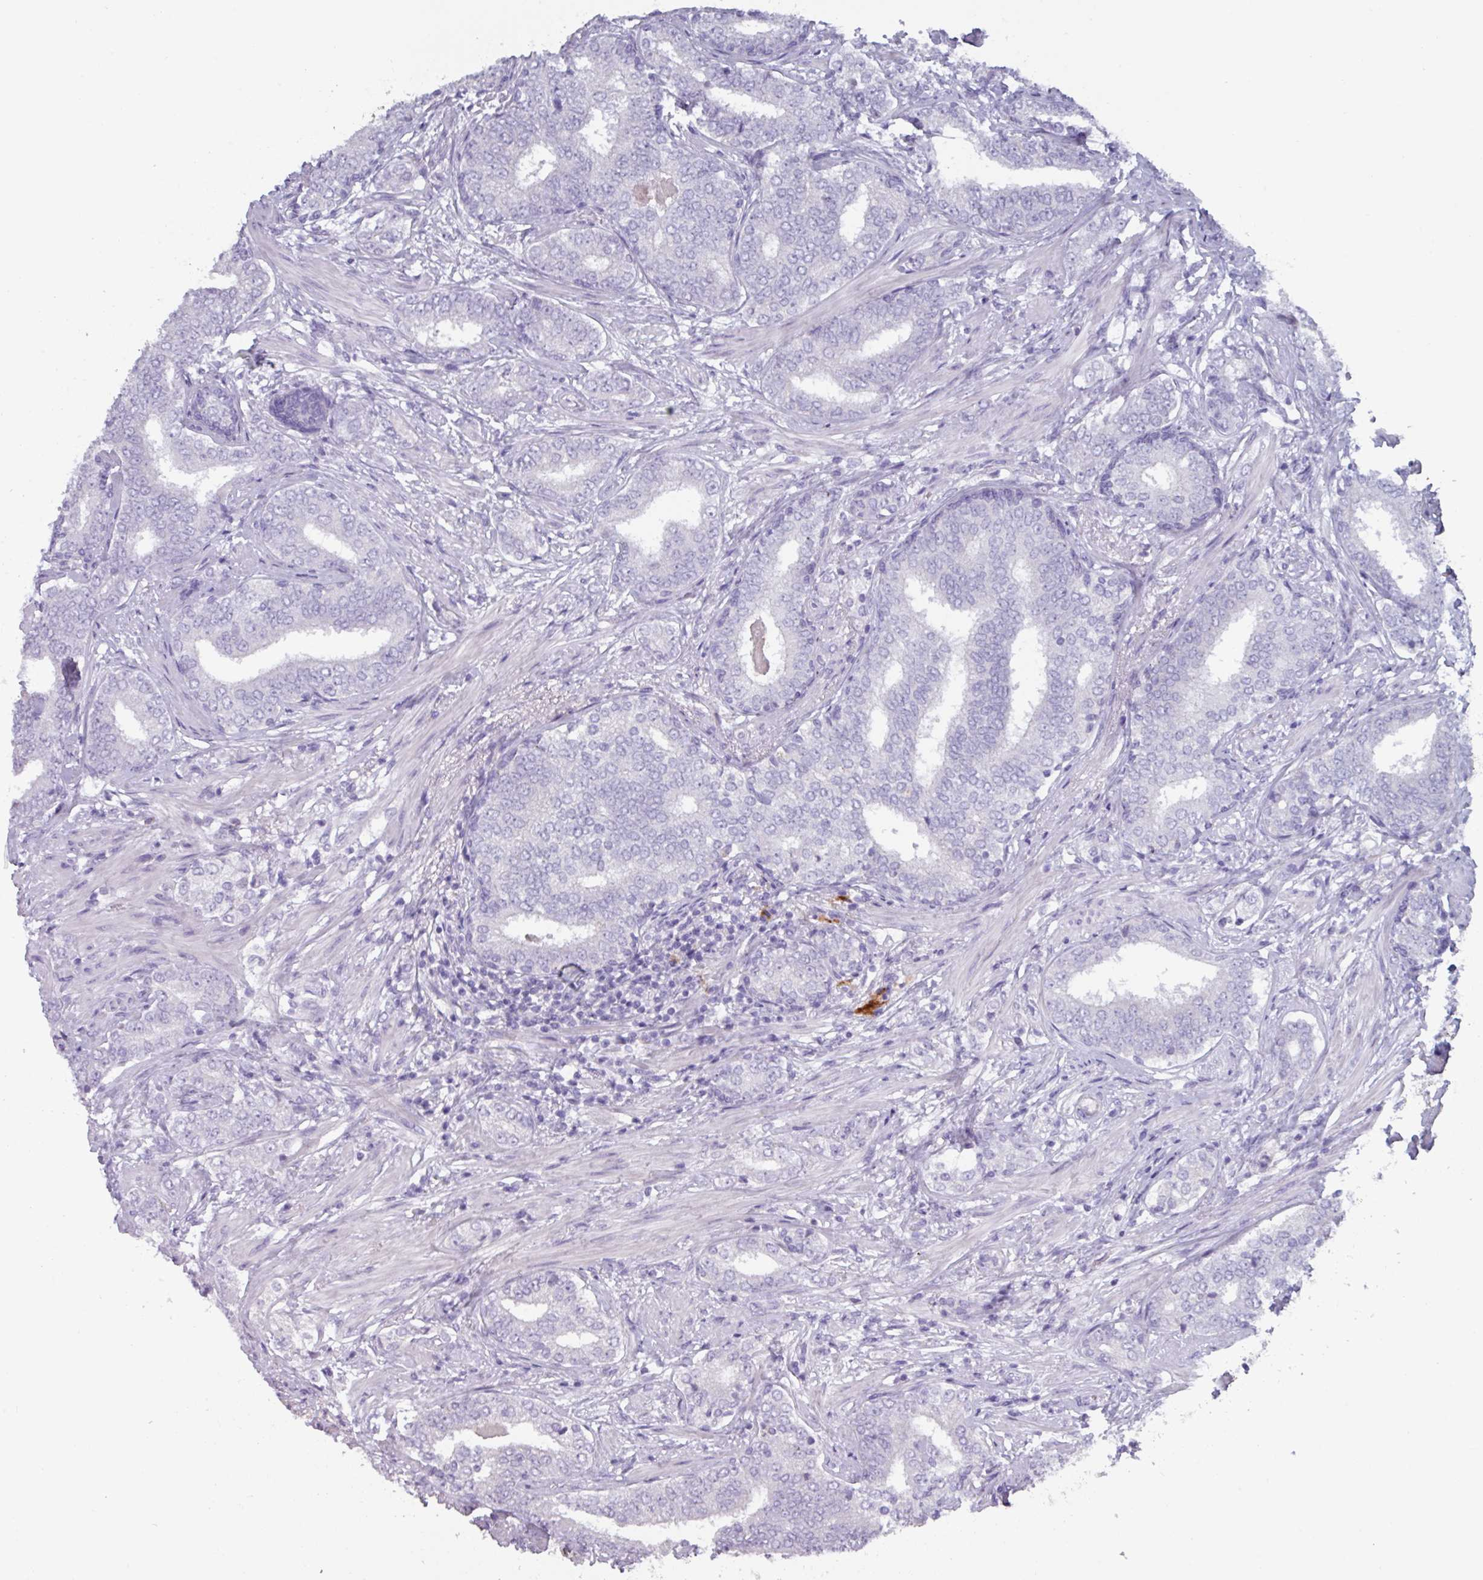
{"staining": {"intensity": "negative", "quantity": "none", "location": "none"}, "tissue": "prostate cancer", "cell_type": "Tumor cells", "image_type": "cancer", "snomed": [{"axis": "morphology", "description": "Adenocarcinoma, High grade"}, {"axis": "topography", "description": "Prostate"}], "caption": "There is no significant positivity in tumor cells of prostate cancer (high-grade adenocarcinoma).", "gene": "OR2T10", "patient": {"sex": "male", "age": 72}}